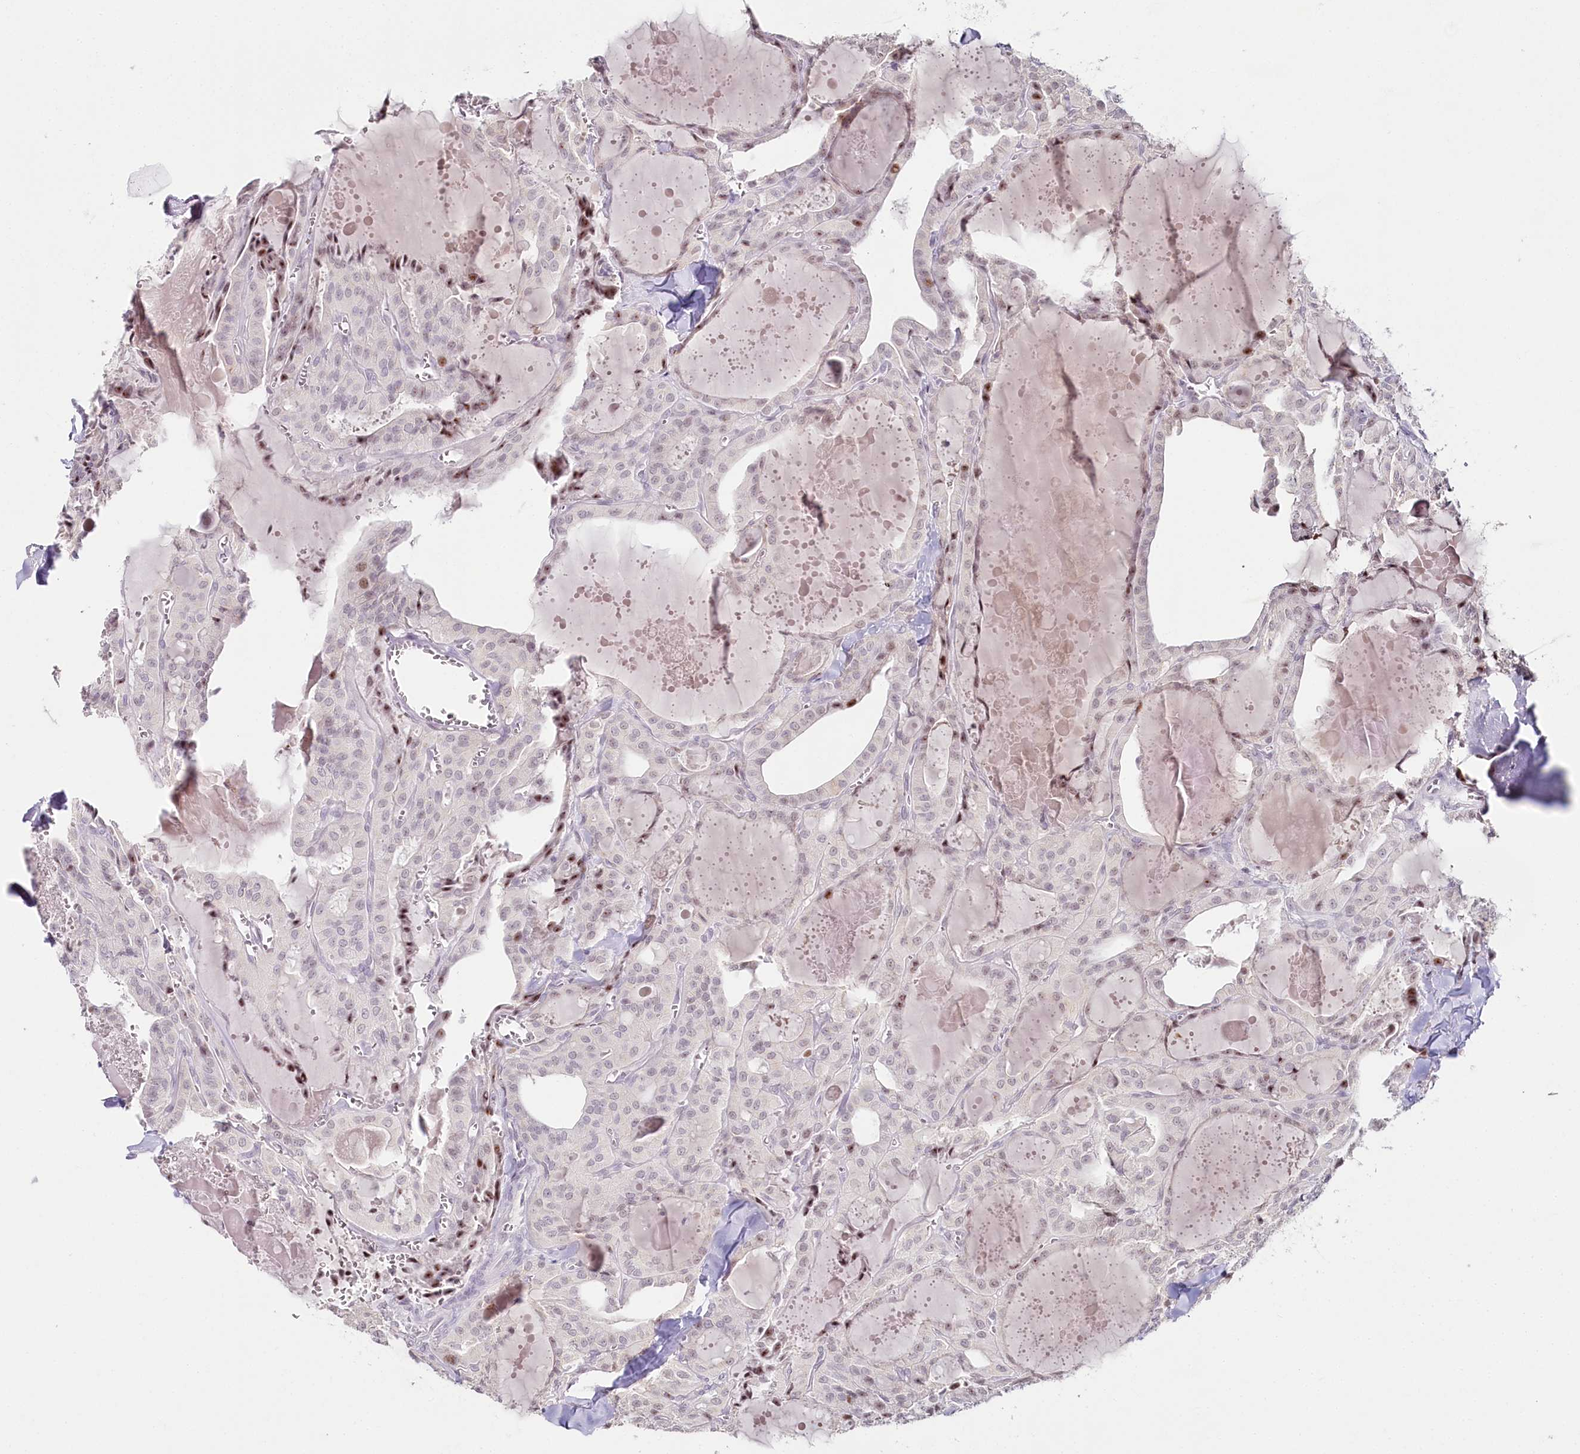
{"staining": {"intensity": "weak", "quantity": "25%-75%", "location": "nuclear"}, "tissue": "thyroid cancer", "cell_type": "Tumor cells", "image_type": "cancer", "snomed": [{"axis": "morphology", "description": "Papillary adenocarcinoma, NOS"}, {"axis": "topography", "description": "Thyroid gland"}], "caption": "Tumor cells show low levels of weak nuclear expression in approximately 25%-75% of cells in thyroid cancer (papillary adenocarcinoma).", "gene": "HPD", "patient": {"sex": "male", "age": 52}}